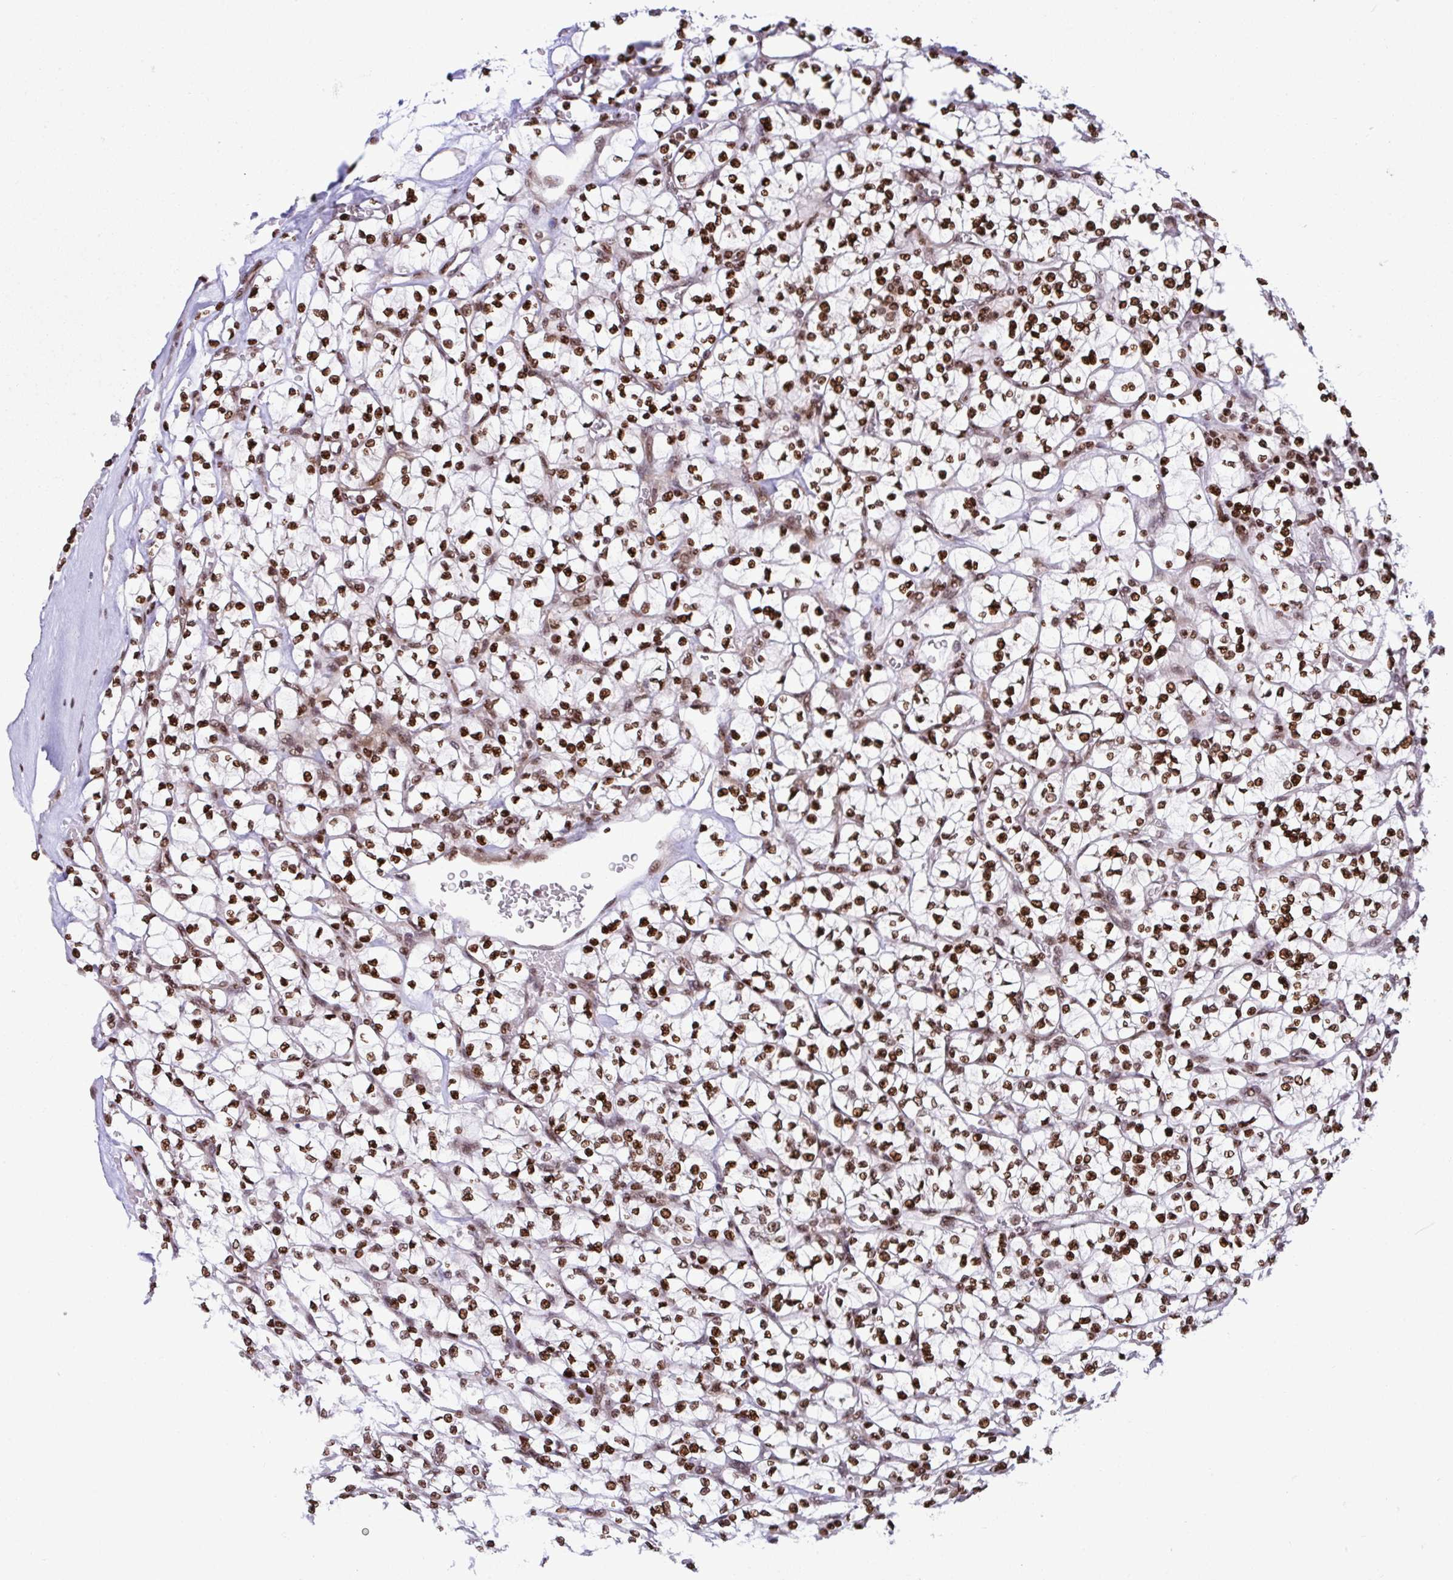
{"staining": {"intensity": "strong", "quantity": ">75%", "location": "nuclear"}, "tissue": "renal cancer", "cell_type": "Tumor cells", "image_type": "cancer", "snomed": [{"axis": "morphology", "description": "Adenocarcinoma, NOS"}, {"axis": "topography", "description": "Kidney"}], "caption": "DAB immunohistochemical staining of human renal adenocarcinoma reveals strong nuclear protein positivity in about >75% of tumor cells. Using DAB (brown) and hematoxylin (blue) stains, captured at high magnification using brightfield microscopy.", "gene": "RAPGEF5", "patient": {"sex": "female", "age": 64}}